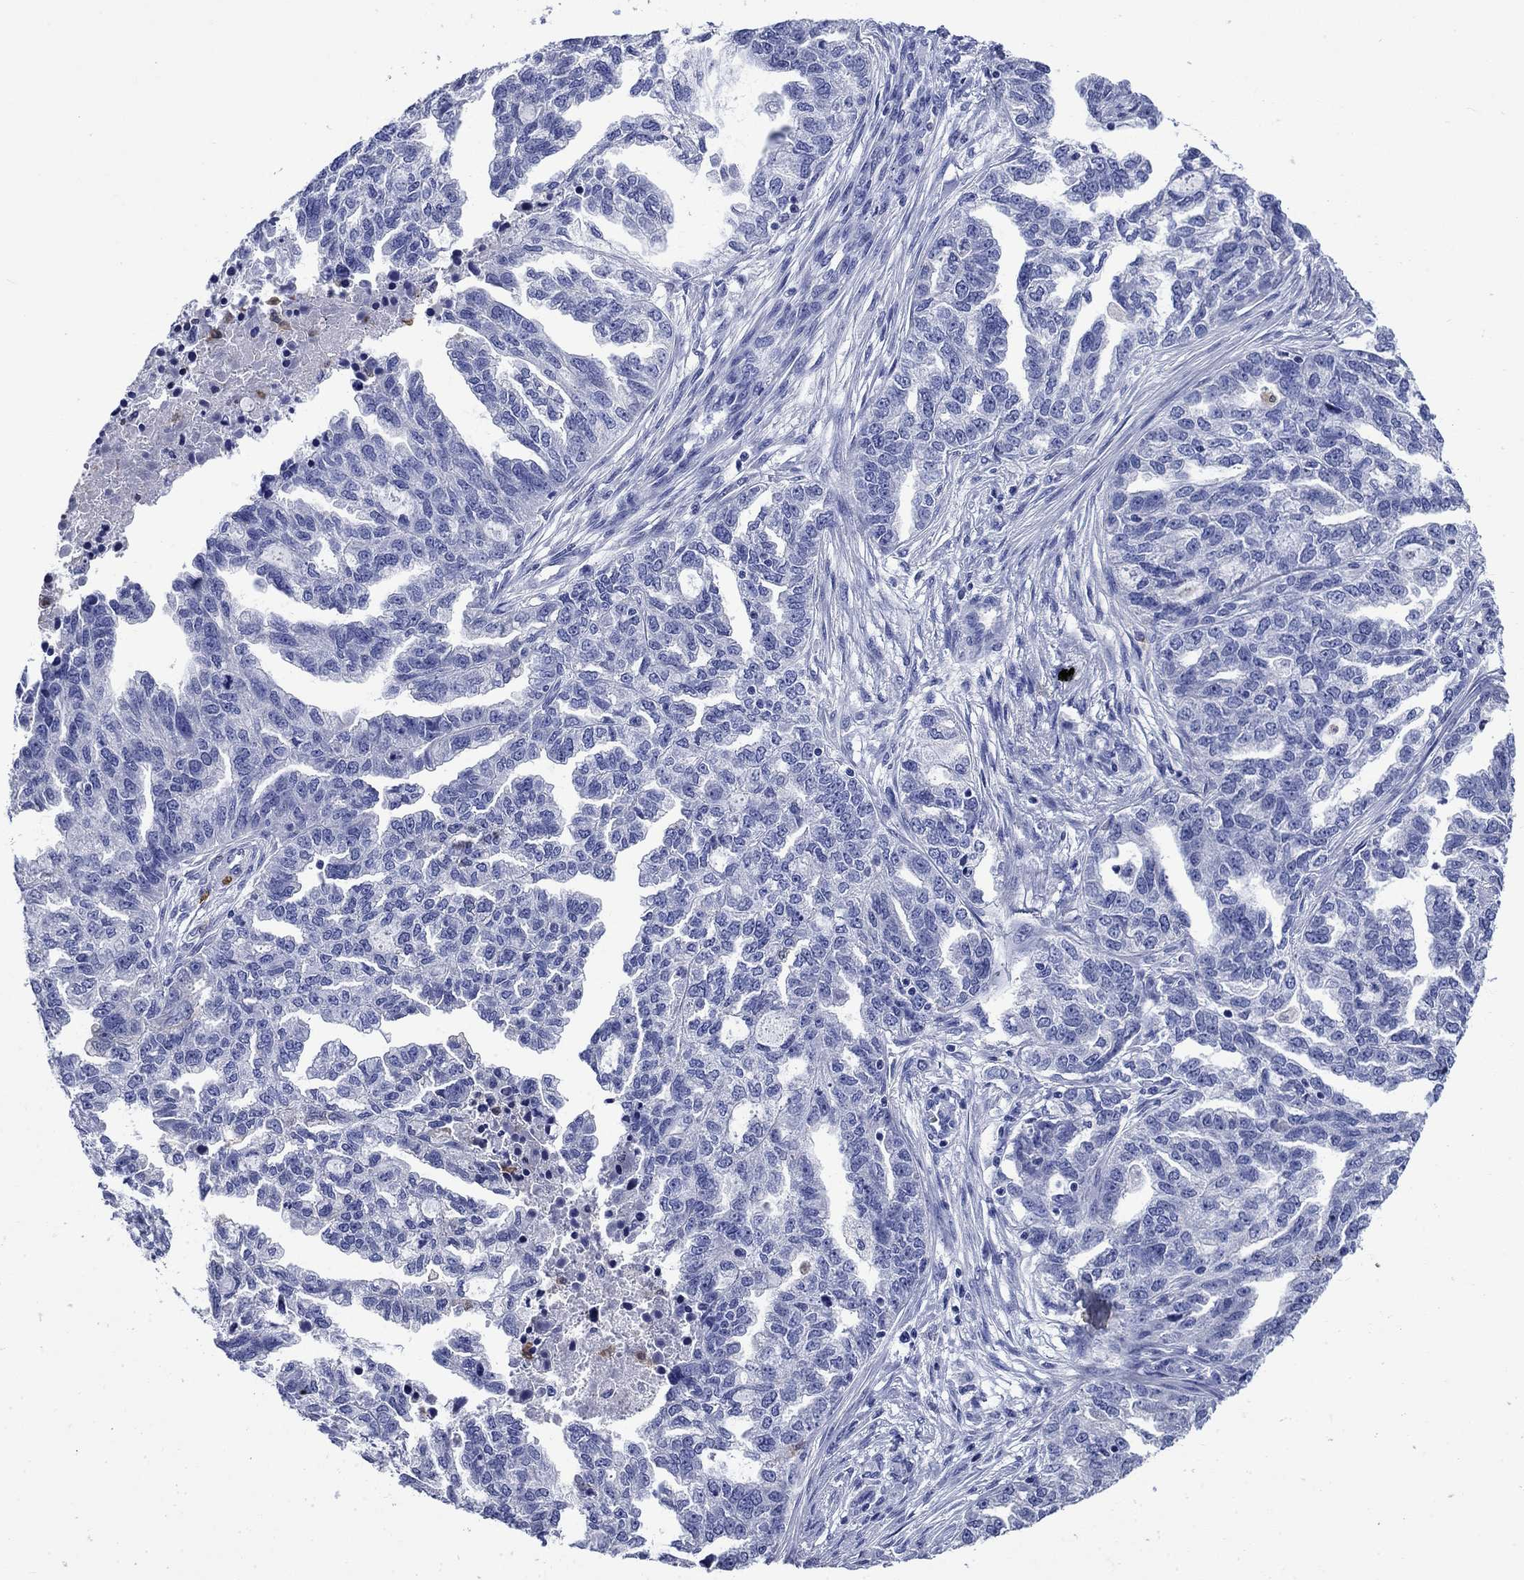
{"staining": {"intensity": "negative", "quantity": "none", "location": "none"}, "tissue": "ovarian cancer", "cell_type": "Tumor cells", "image_type": "cancer", "snomed": [{"axis": "morphology", "description": "Cystadenocarcinoma, serous, NOS"}, {"axis": "topography", "description": "Ovary"}], "caption": "An image of human ovarian serous cystadenocarcinoma is negative for staining in tumor cells. (DAB (3,3'-diaminobenzidine) IHC, high magnification).", "gene": "TFR2", "patient": {"sex": "female", "age": 51}}